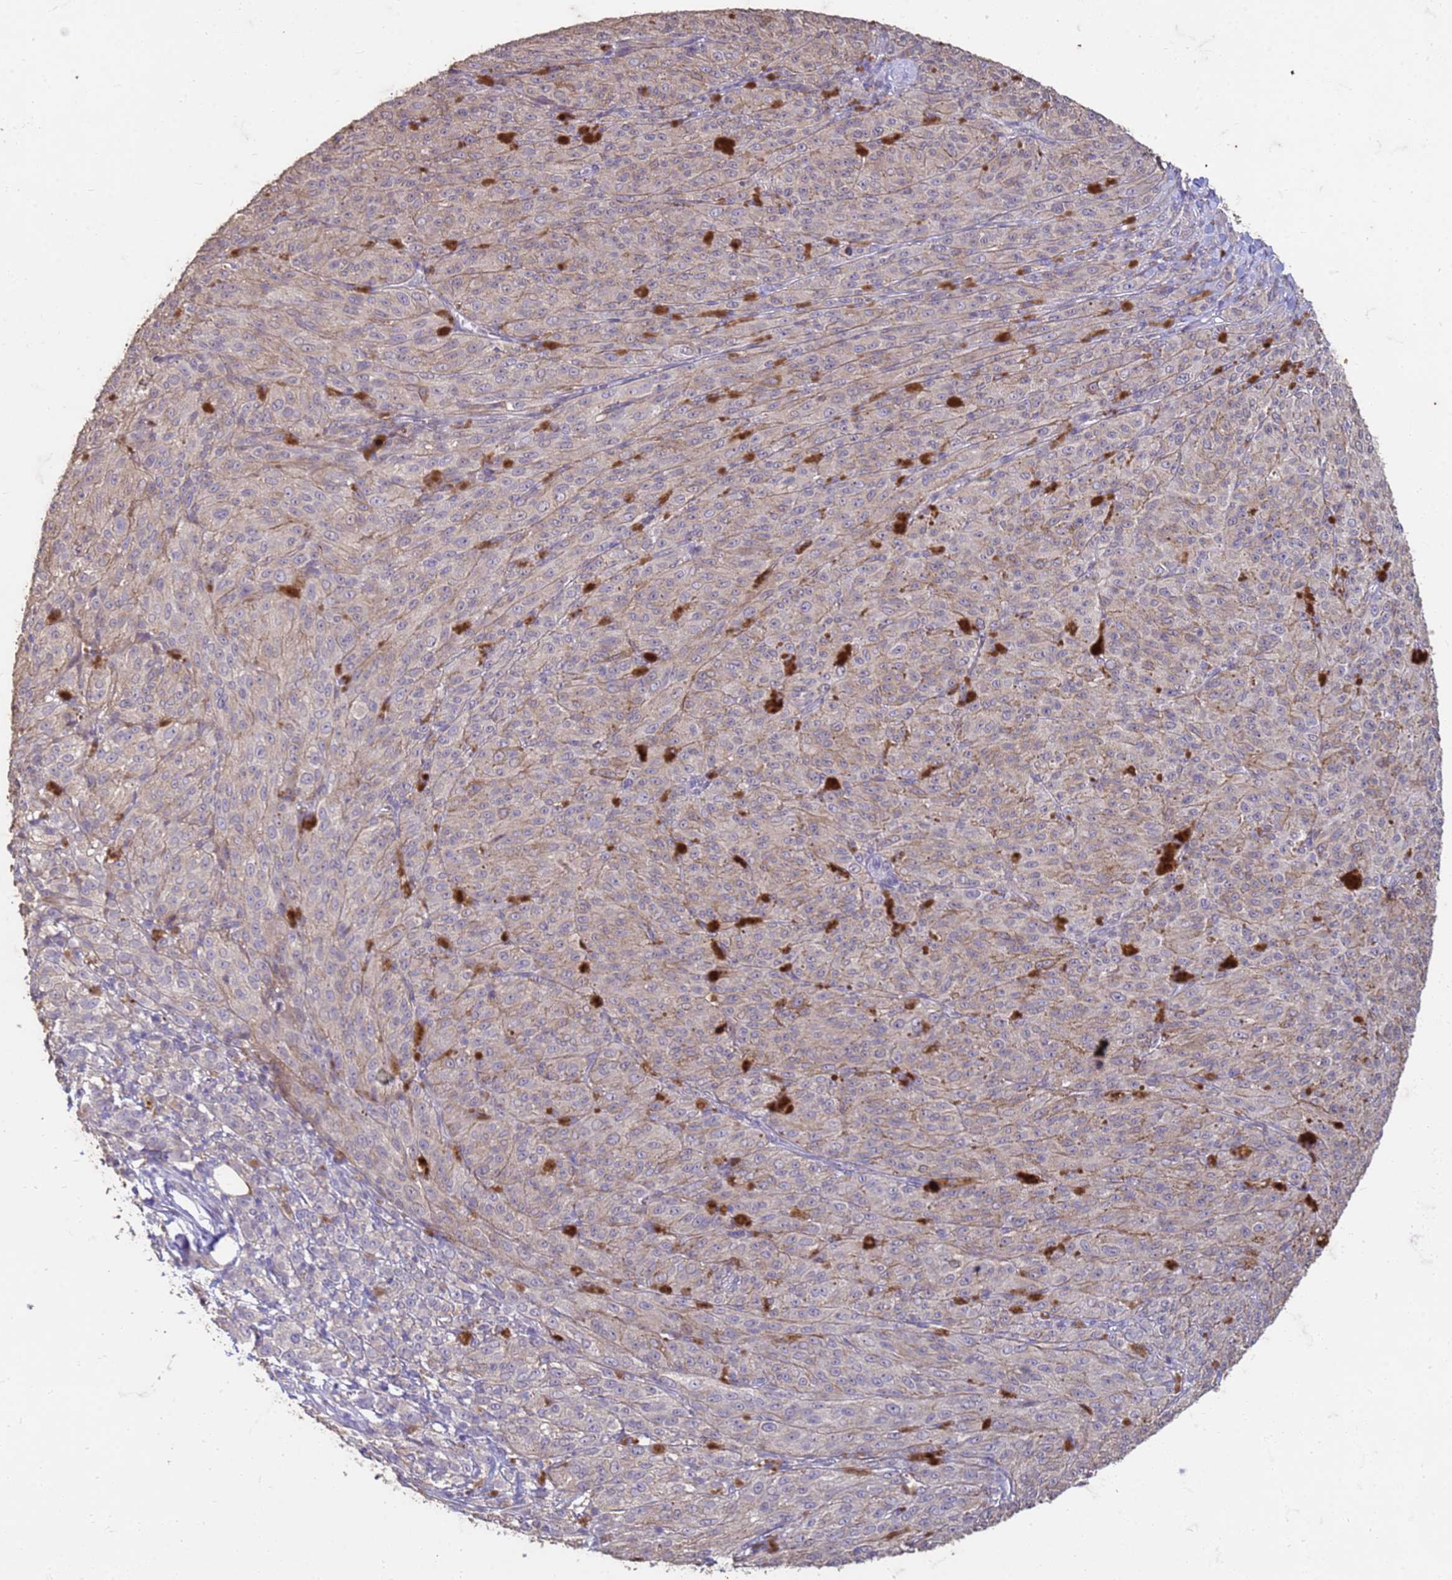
{"staining": {"intensity": "weak", "quantity": "<25%", "location": "cytoplasmic/membranous"}, "tissue": "melanoma", "cell_type": "Tumor cells", "image_type": "cancer", "snomed": [{"axis": "morphology", "description": "Malignant melanoma, NOS"}, {"axis": "topography", "description": "Skin"}], "caption": "DAB immunohistochemical staining of human malignant melanoma shows no significant staining in tumor cells. (DAB immunohistochemistry (IHC), high magnification).", "gene": "SLC25A15", "patient": {"sex": "female", "age": 52}}